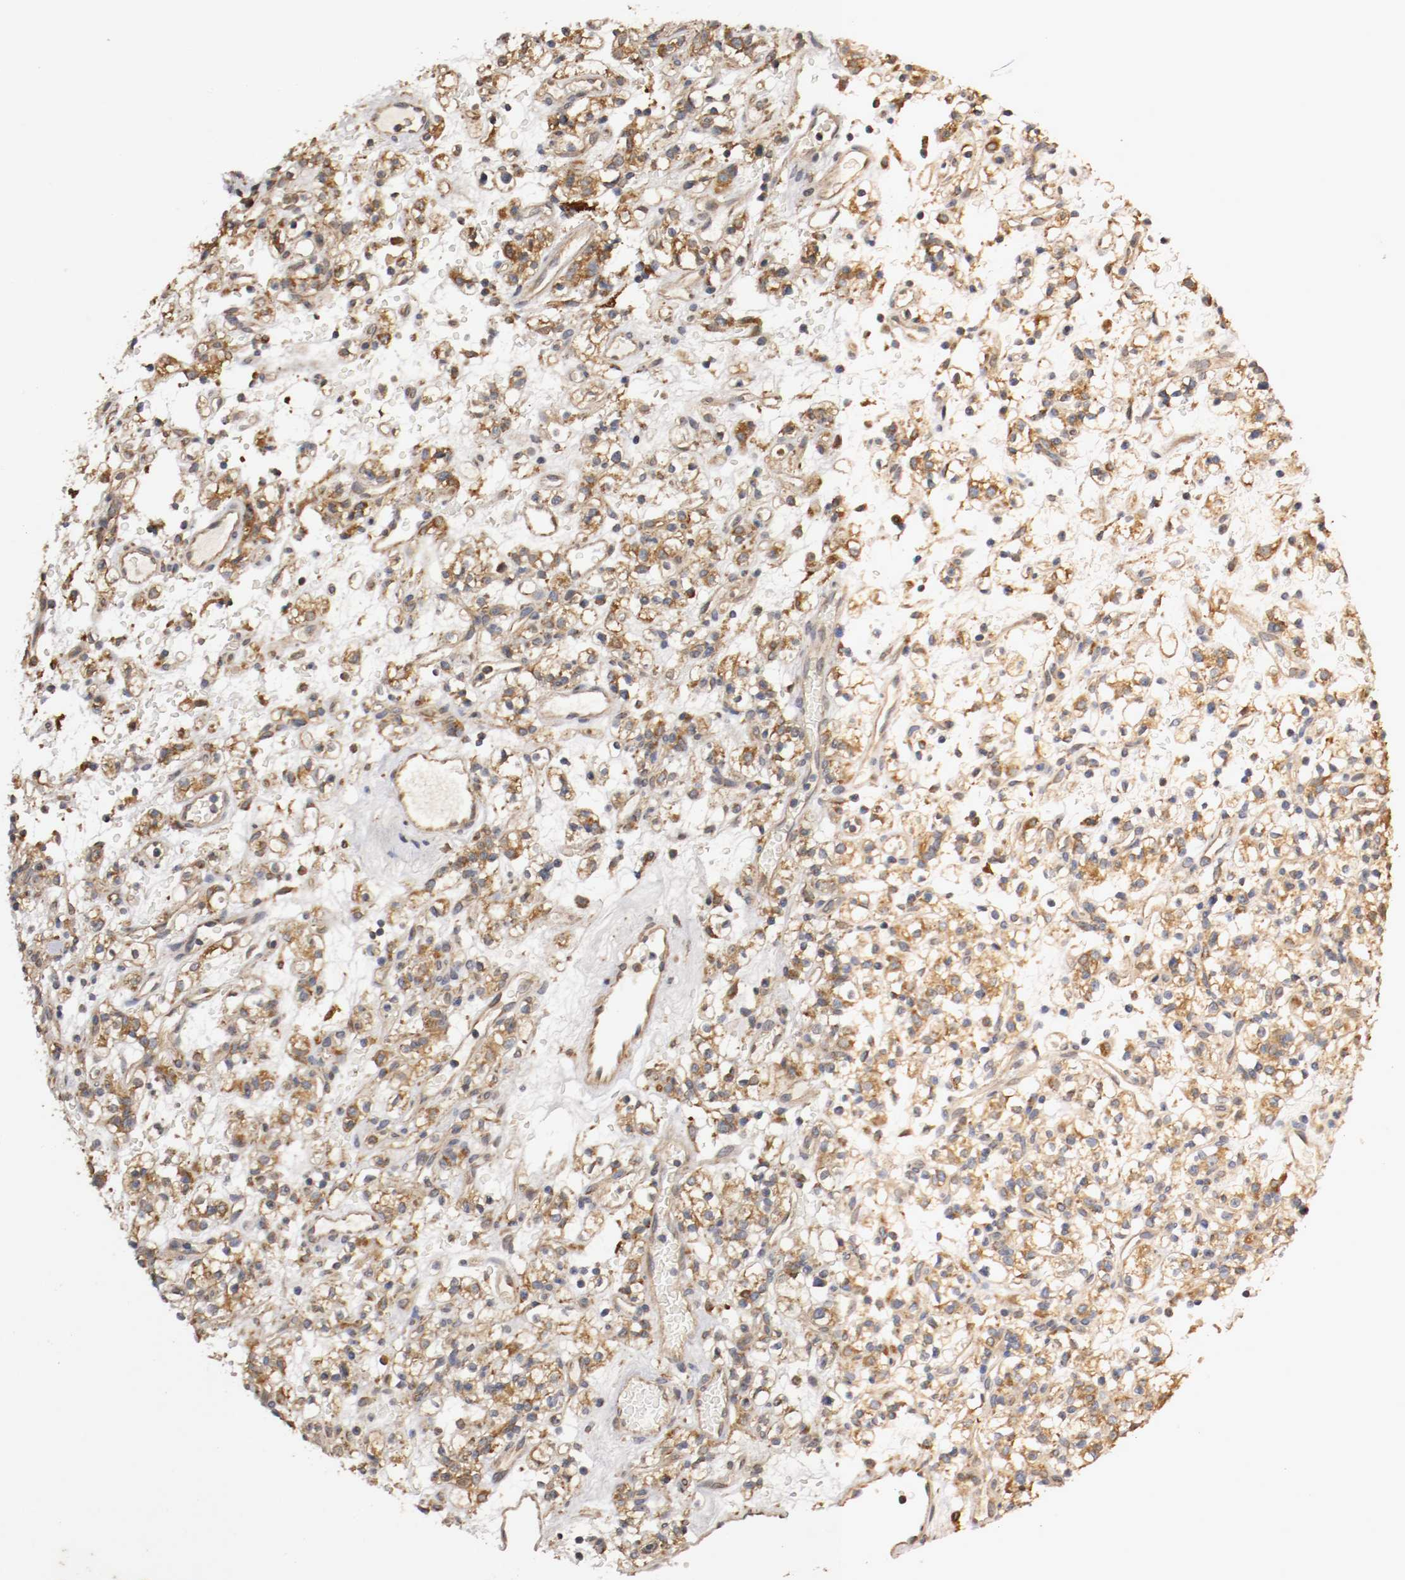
{"staining": {"intensity": "moderate", "quantity": ">75%", "location": "cytoplasmic/membranous"}, "tissue": "renal cancer", "cell_type": "Tumor cells", "image_type": "cancer", "snomed": [{"axis": "morphology", "description": "Normal tissue, NOS"}, {"axis": "morphology", "description": "Adenocarcinoma, NOS"}, {"axis": "topography", "description": "Kidney"}], "caption": "The micrograph displays staining of renal adenocarcinoma, revealing moderate cytoplasmic/membranous protein expression (brown color) within tumor cells.", "gene": "VEZT", "patient": {"sex": "female", "age": 72}}